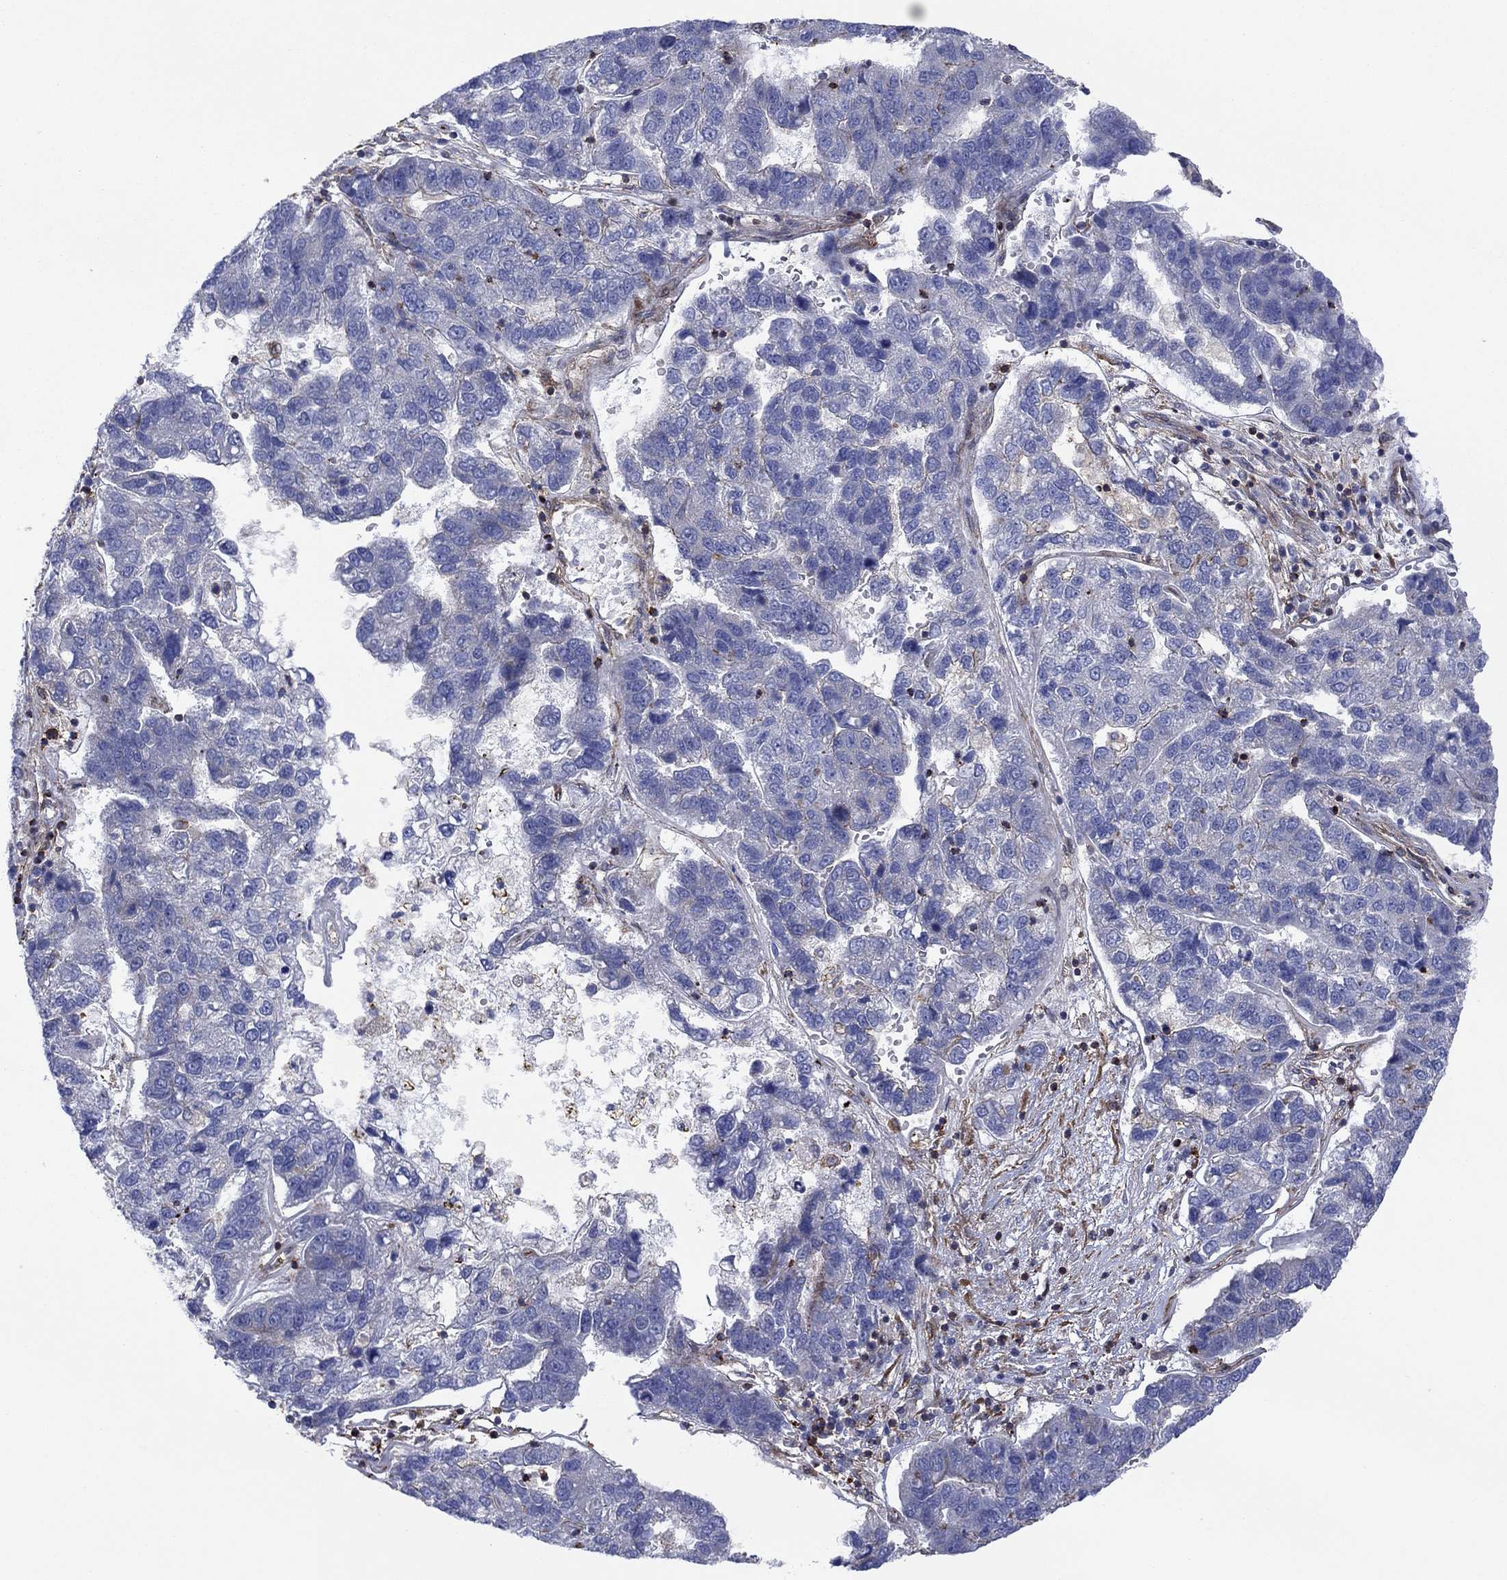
{"staining": {"intensity": "weak", "quantity": "<25%", "location": "cytoplasmic/membranous"}, "tissue": "pancreatic cancer", "cell_type": "Tumor cells", "image_type": "cancer", "snomed": [{"axis": "morphology", "description": "Adenocarcinoma, NOS"}, {"axis": "topography", "description": "Pancreas"}], "caption": "High magnification brightfield microscopy of pancreatic cancer stained with DAB (3,3'-diaminobenzidine) (brown) and counterstained with hematoxylin (blue): tumor cells show no significant positivity.", "gene": "PAG1", "patient": {"sex": "female", "age": 61}}